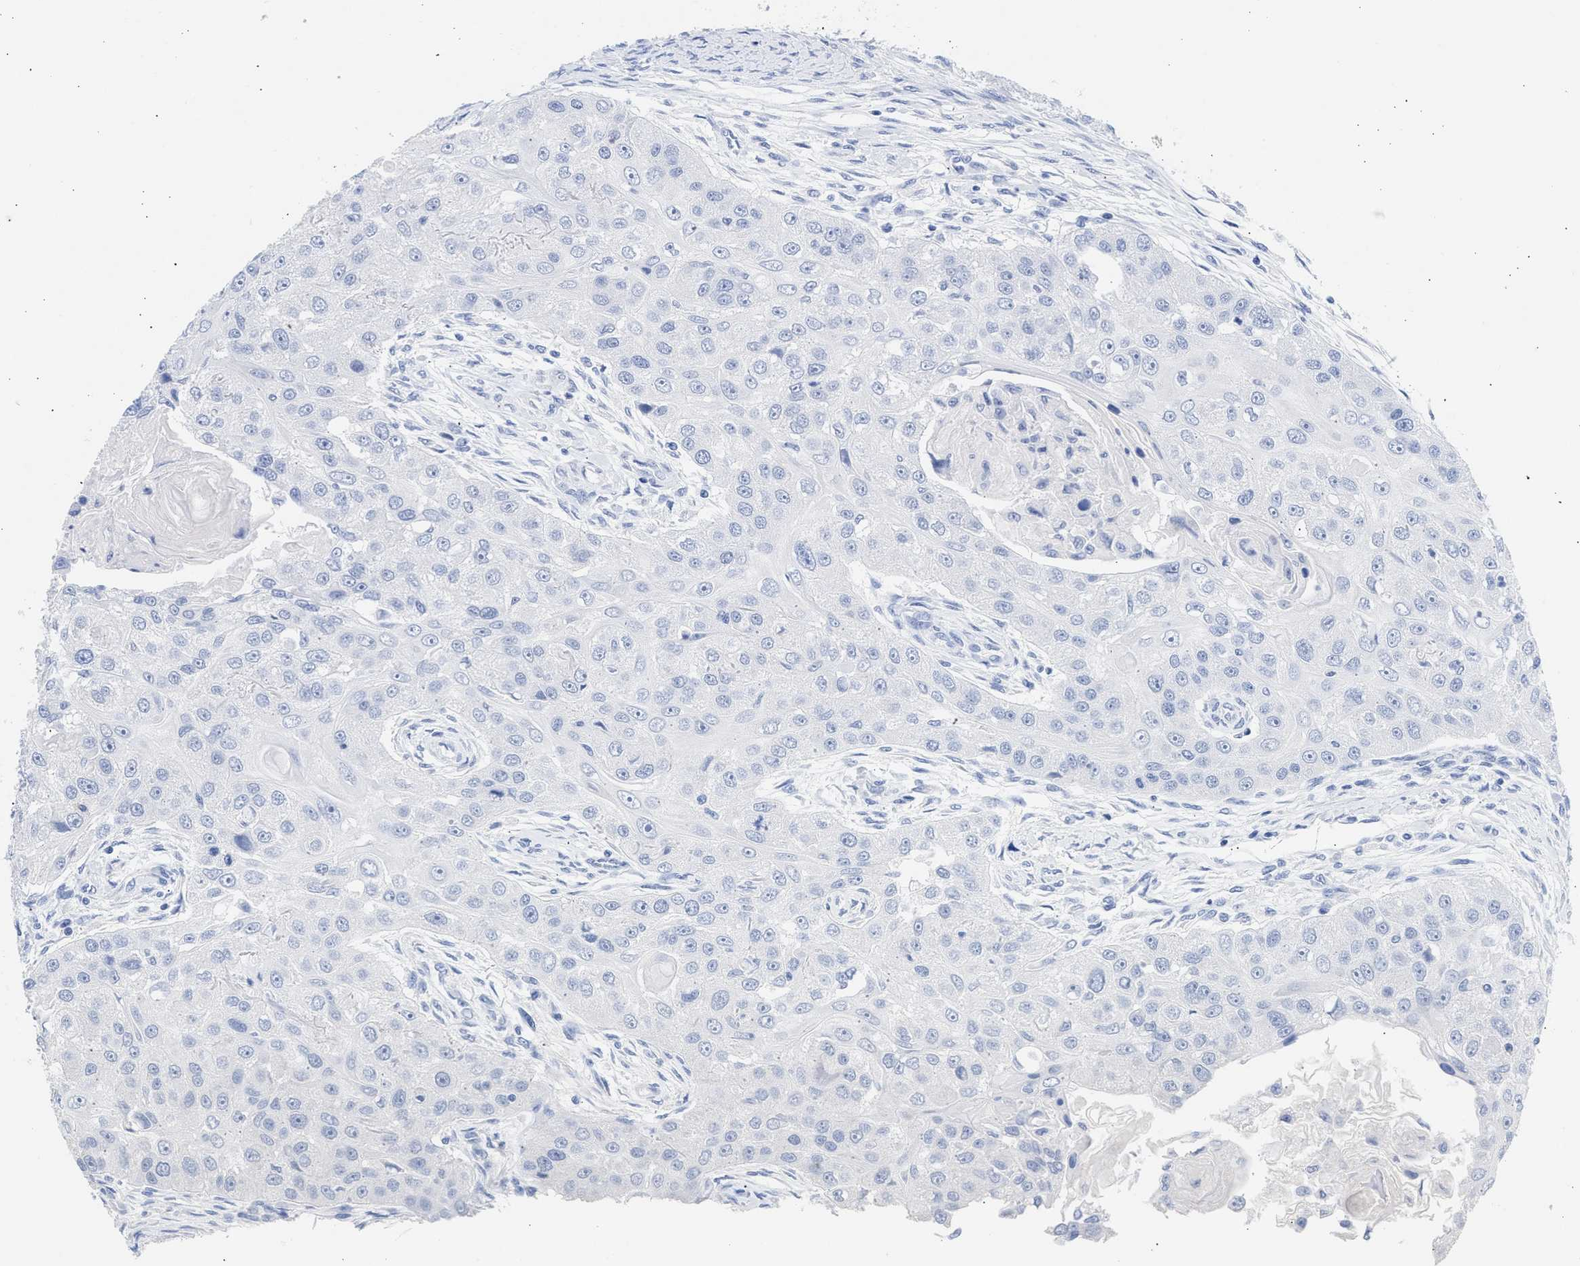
{"staining": {"intensity": "negative", "quantity": "none", "location": "none"}, "tissue": "head and neck cancer", "cell_type": "Tumor cells", "image_type": "cancer", "snomed": [{"axis": "morphology", "description": "Normal tissue, NOS"}, {"axis": "morphology", "description": "Squamous cell carcinoma, NOS"}, {"axis": "topography", "description": "Skeletal muscle"}, {"axis": "topography", "description": "Head-Neck"}], "caption": "Immunohistochemistry of human head and neck cancer (squamous cell carcinoma) demonstrates no positivity in tumor cells.", "gene": "NCAM1", "patient": {"sex": "male", "age": 51}}